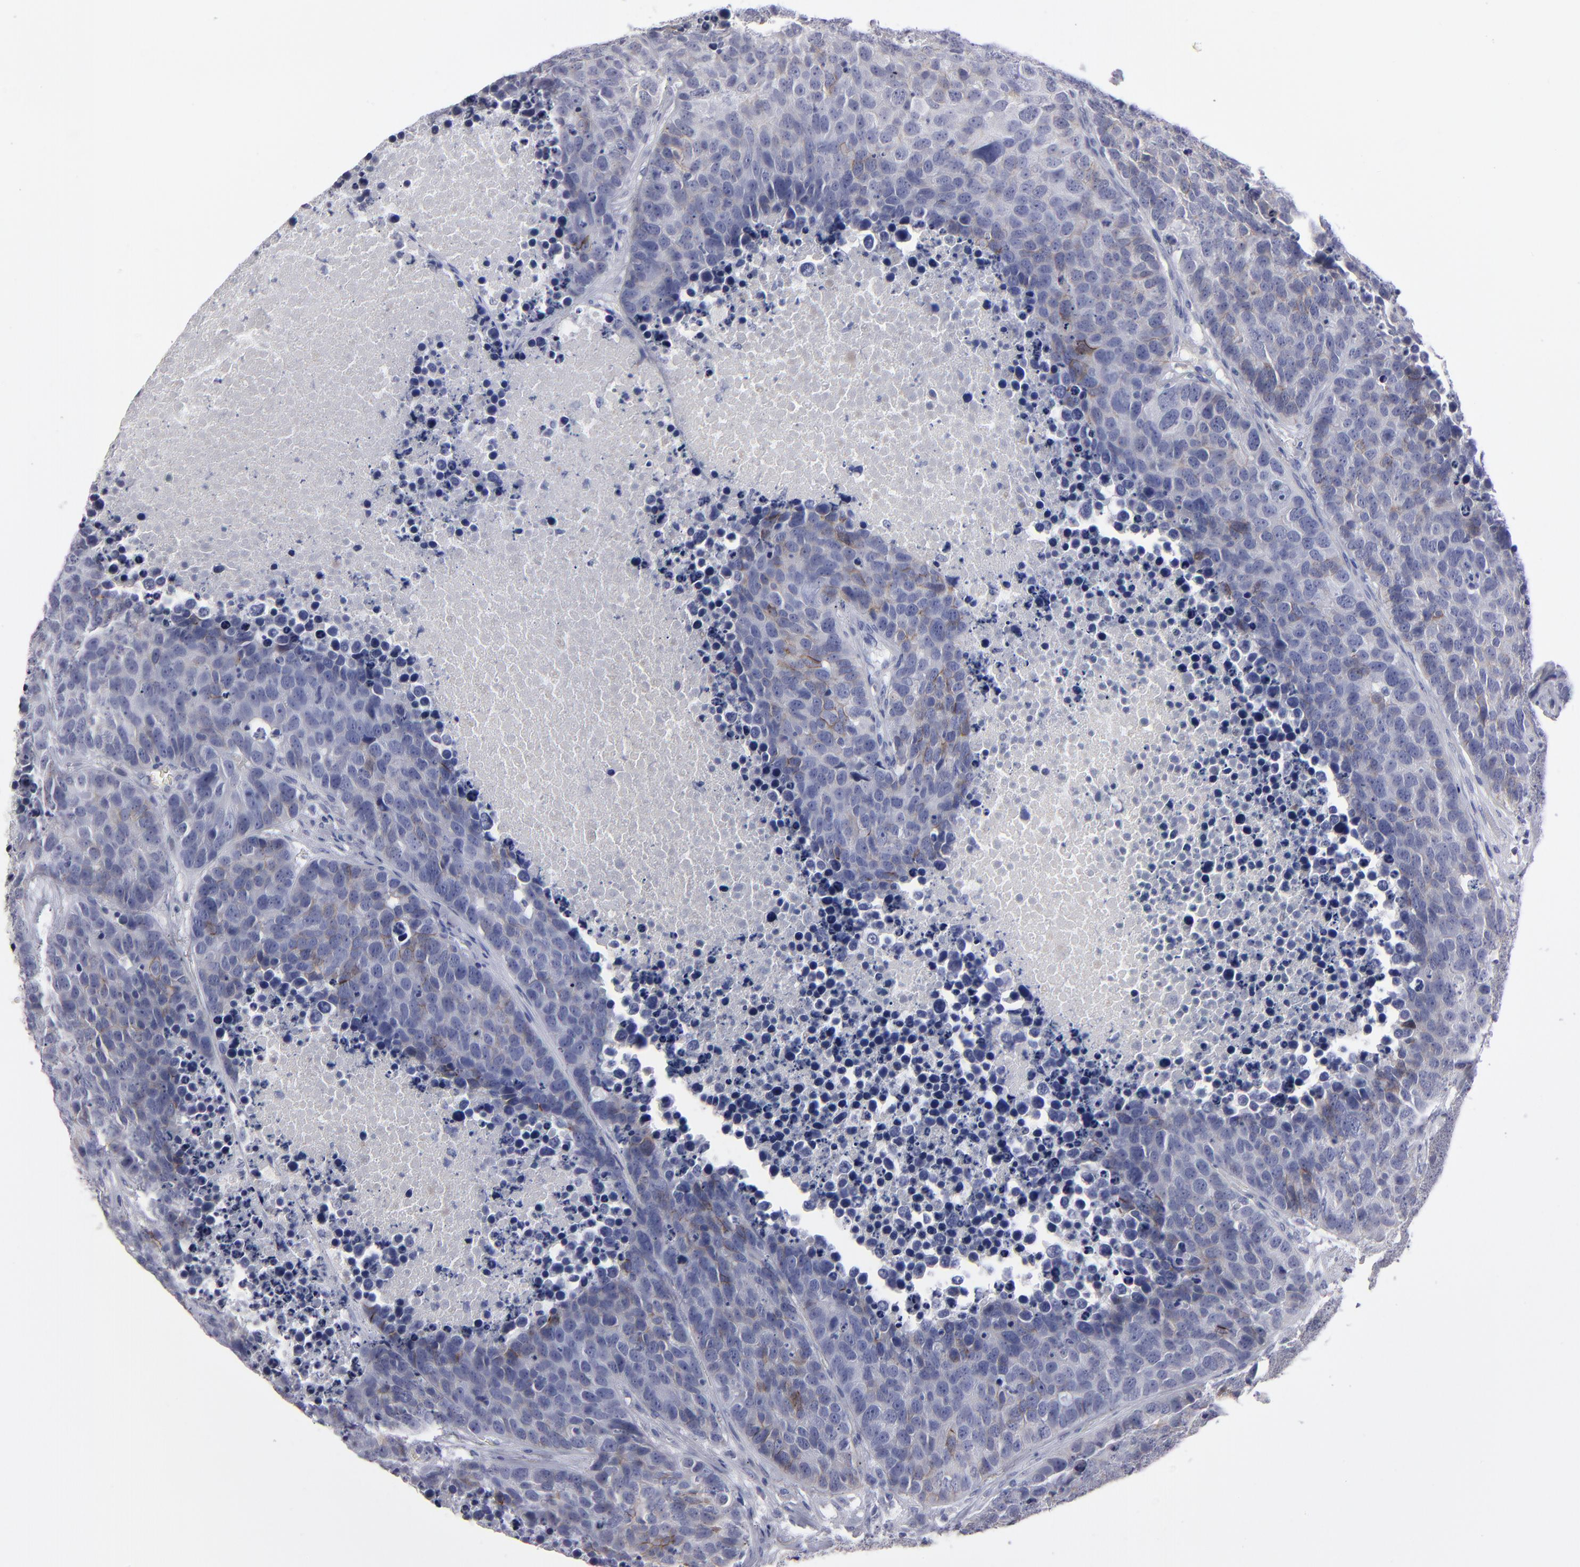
{"staining": {"intensity": "negative", "quantity": "none", "location": "none"}, "tissue": "carcinoid", "cell_type": "Tumor cells", "image_type": "cancer", "snomed": [{"axis": "morphology", "description": "Carcinoid, malignant, NOS"}, {"axis": "topography", "description": "Lung"}], "caption": "There is no significant positivity in tumor cells of malignant carcinoid.", "gene": "CADM3", "patient": {"sex": "male", "age": 60}}